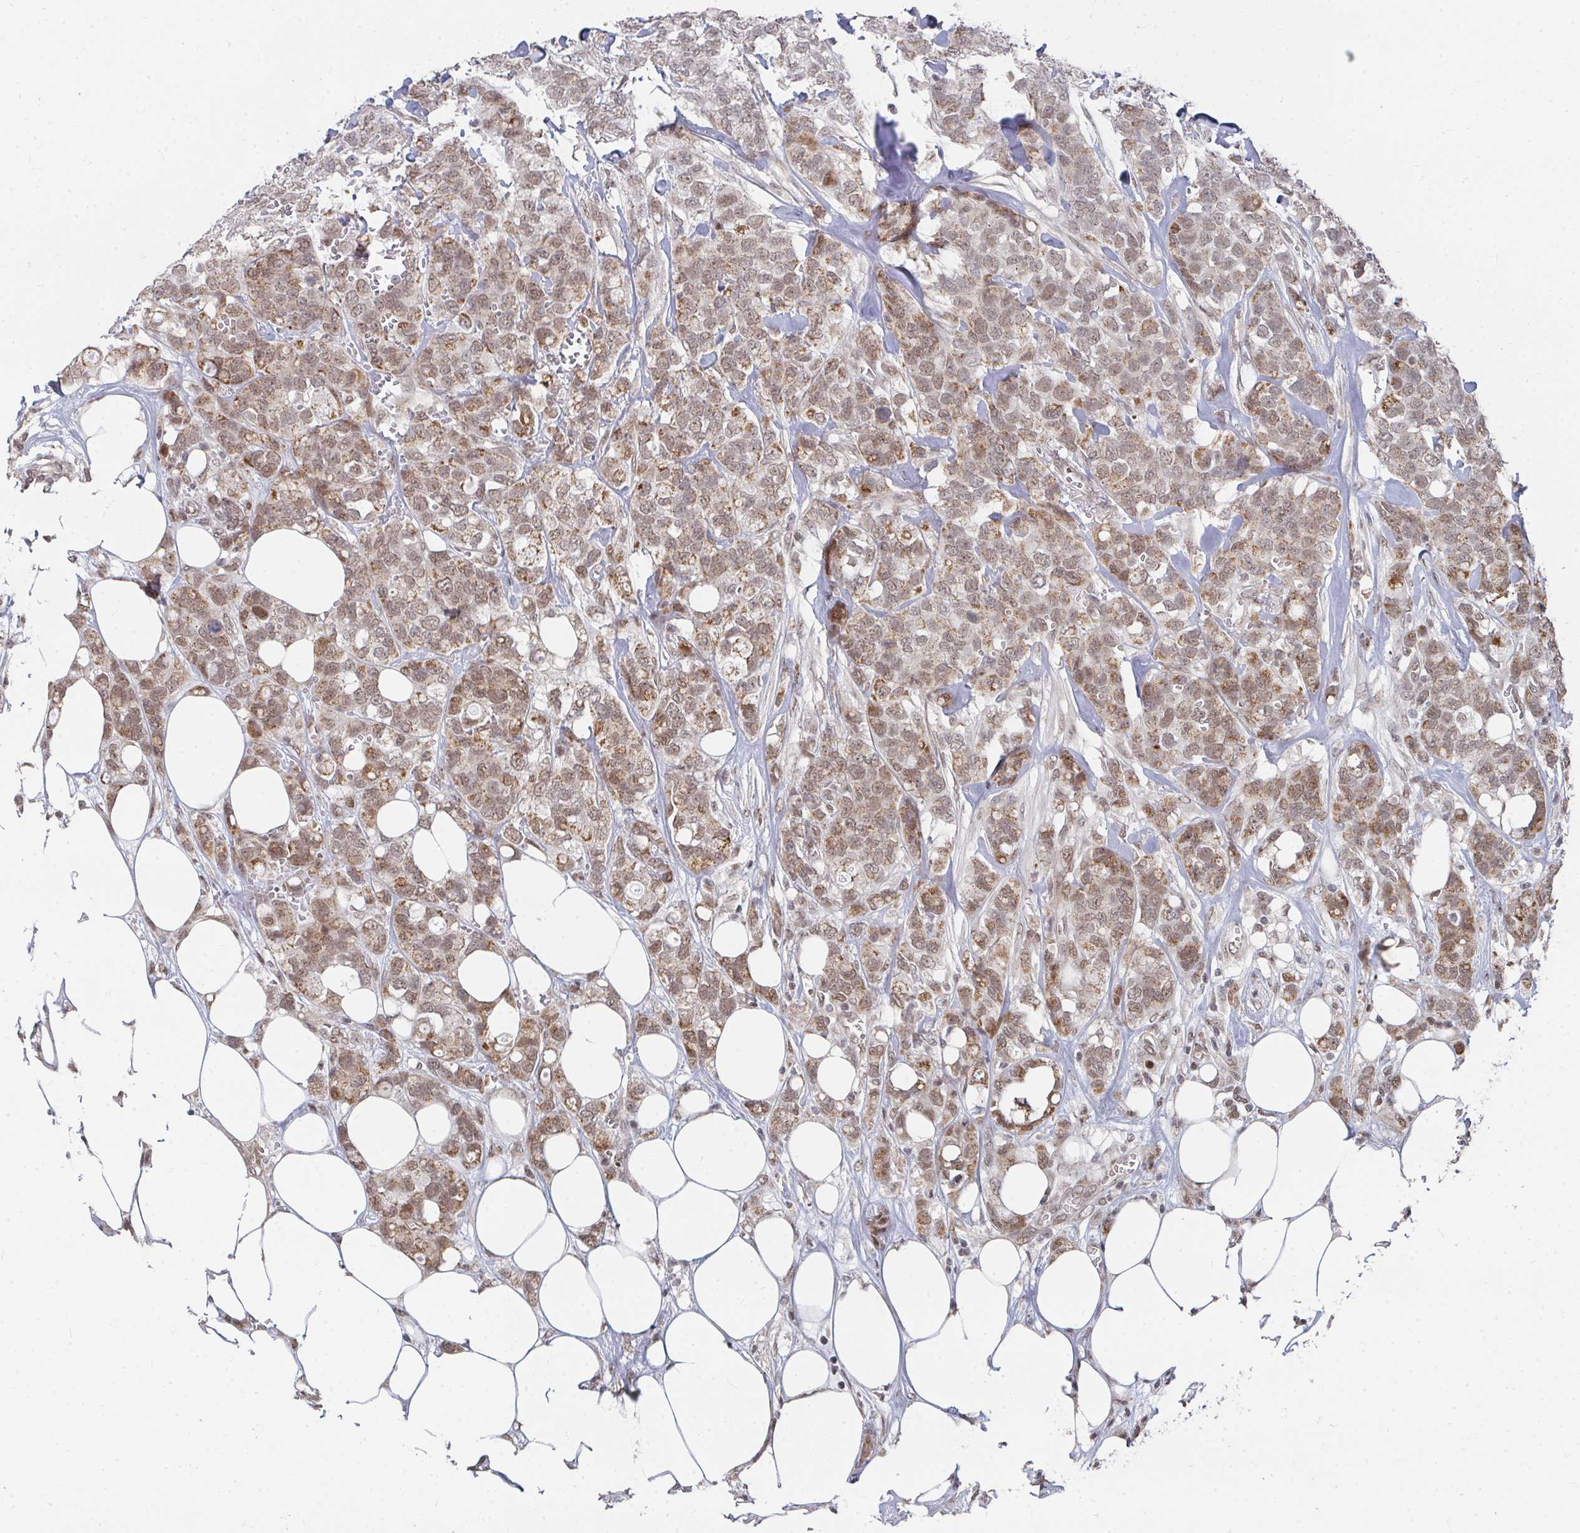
{"staining": {"intensity": "moderate", "quantity": ">75%", "location": "cytoplasmic/membranous,nuclear"}, "tissue": "breast cancer", "cell_type": "Tumor cells", "image_type": "cancer", "snomed": [{"axis": "morphology", "description": "Lobular carcinoma"}, {"axis": "topography", "description": "Breast"}], "caption": "Lobular carcinoma (breast) tissue shows moderate cytoplasmic/membranous and nuclear expression in approximately >75% of tumor cells, visualized by immunohistochemistry.", "gene": "RBBP5", "patient": {"sex": "female", "age": 91}}